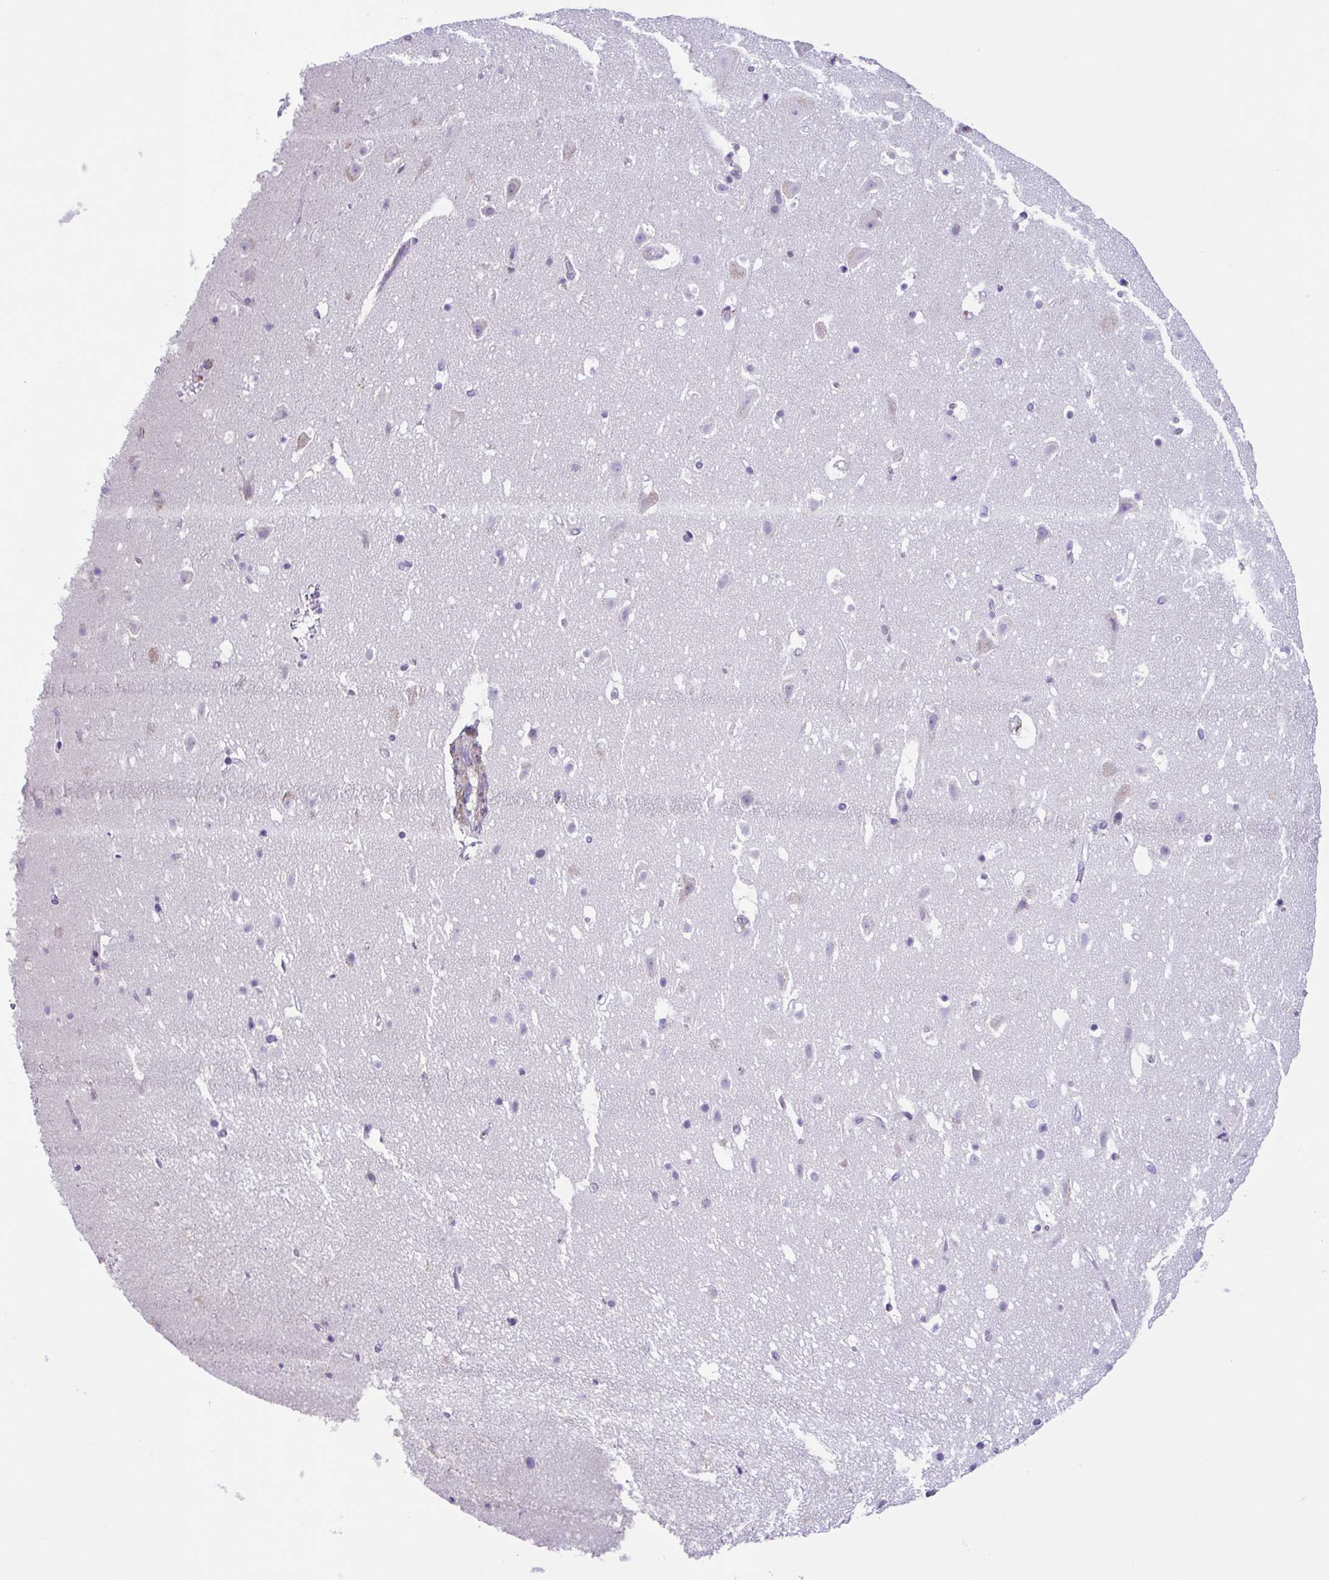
{"staining": {"intensity": "moderate", "quantity": "<25%", "location": "cytoplasmic/membranous"}, "tissue": "cerebral cortex", "cell_type": "Endothelial cells", "image_type": "normal", "snomed": [{"axis": "morphology", "description": "Normal tissue, NOS"}, {"axis": "topography", "description": "Cerebral cortex"}], "caption": "The image shows a brown stain indicating the presence of a protein in the cytoplasmic/membranous of endothelial cells in cerebral cortex. (DAB (3,3'-diaminobenzidine) = brown stain, brightfield microscopy at high magnification).", "gene": "COL17A1", "patient": {"sex": "female", "age": 42}}